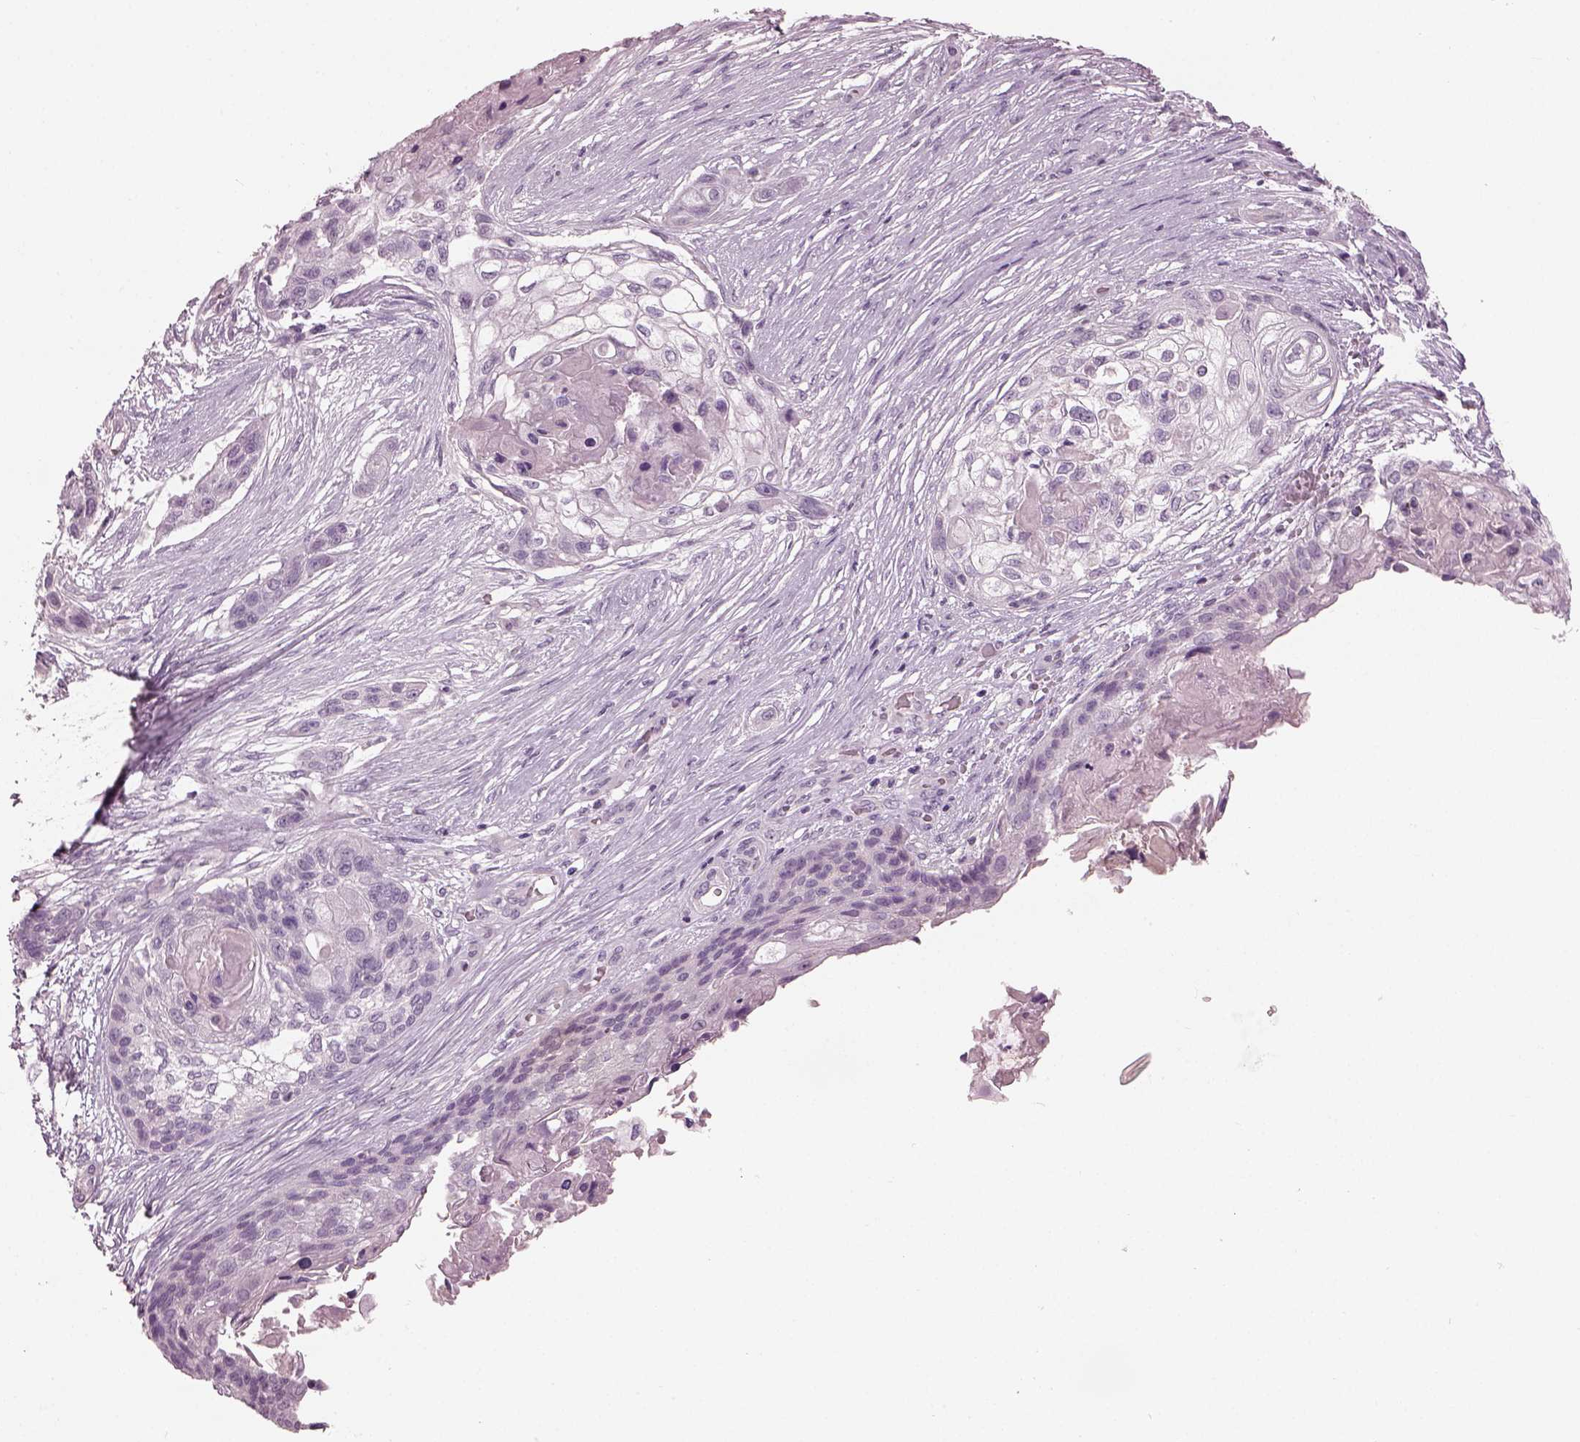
{"staining": {"intensity": "negative", "quantity": "none", "location": "none"}, "tissue": "lung cancer", "cell_type": "Tumor cells", "image_type": "cancer", "snomed": [{"axis": "morphology", "description": "Squamous cell carcinoma, NOS"}, {"axis": "topography", "description": "Lung"}], "caption": "Protein analysis of squamous cell carcinoma (lung) reveals no significant expression in tumor cells.", "gene": "PACRG", "patient": {"sex": "male", "age": 69}}